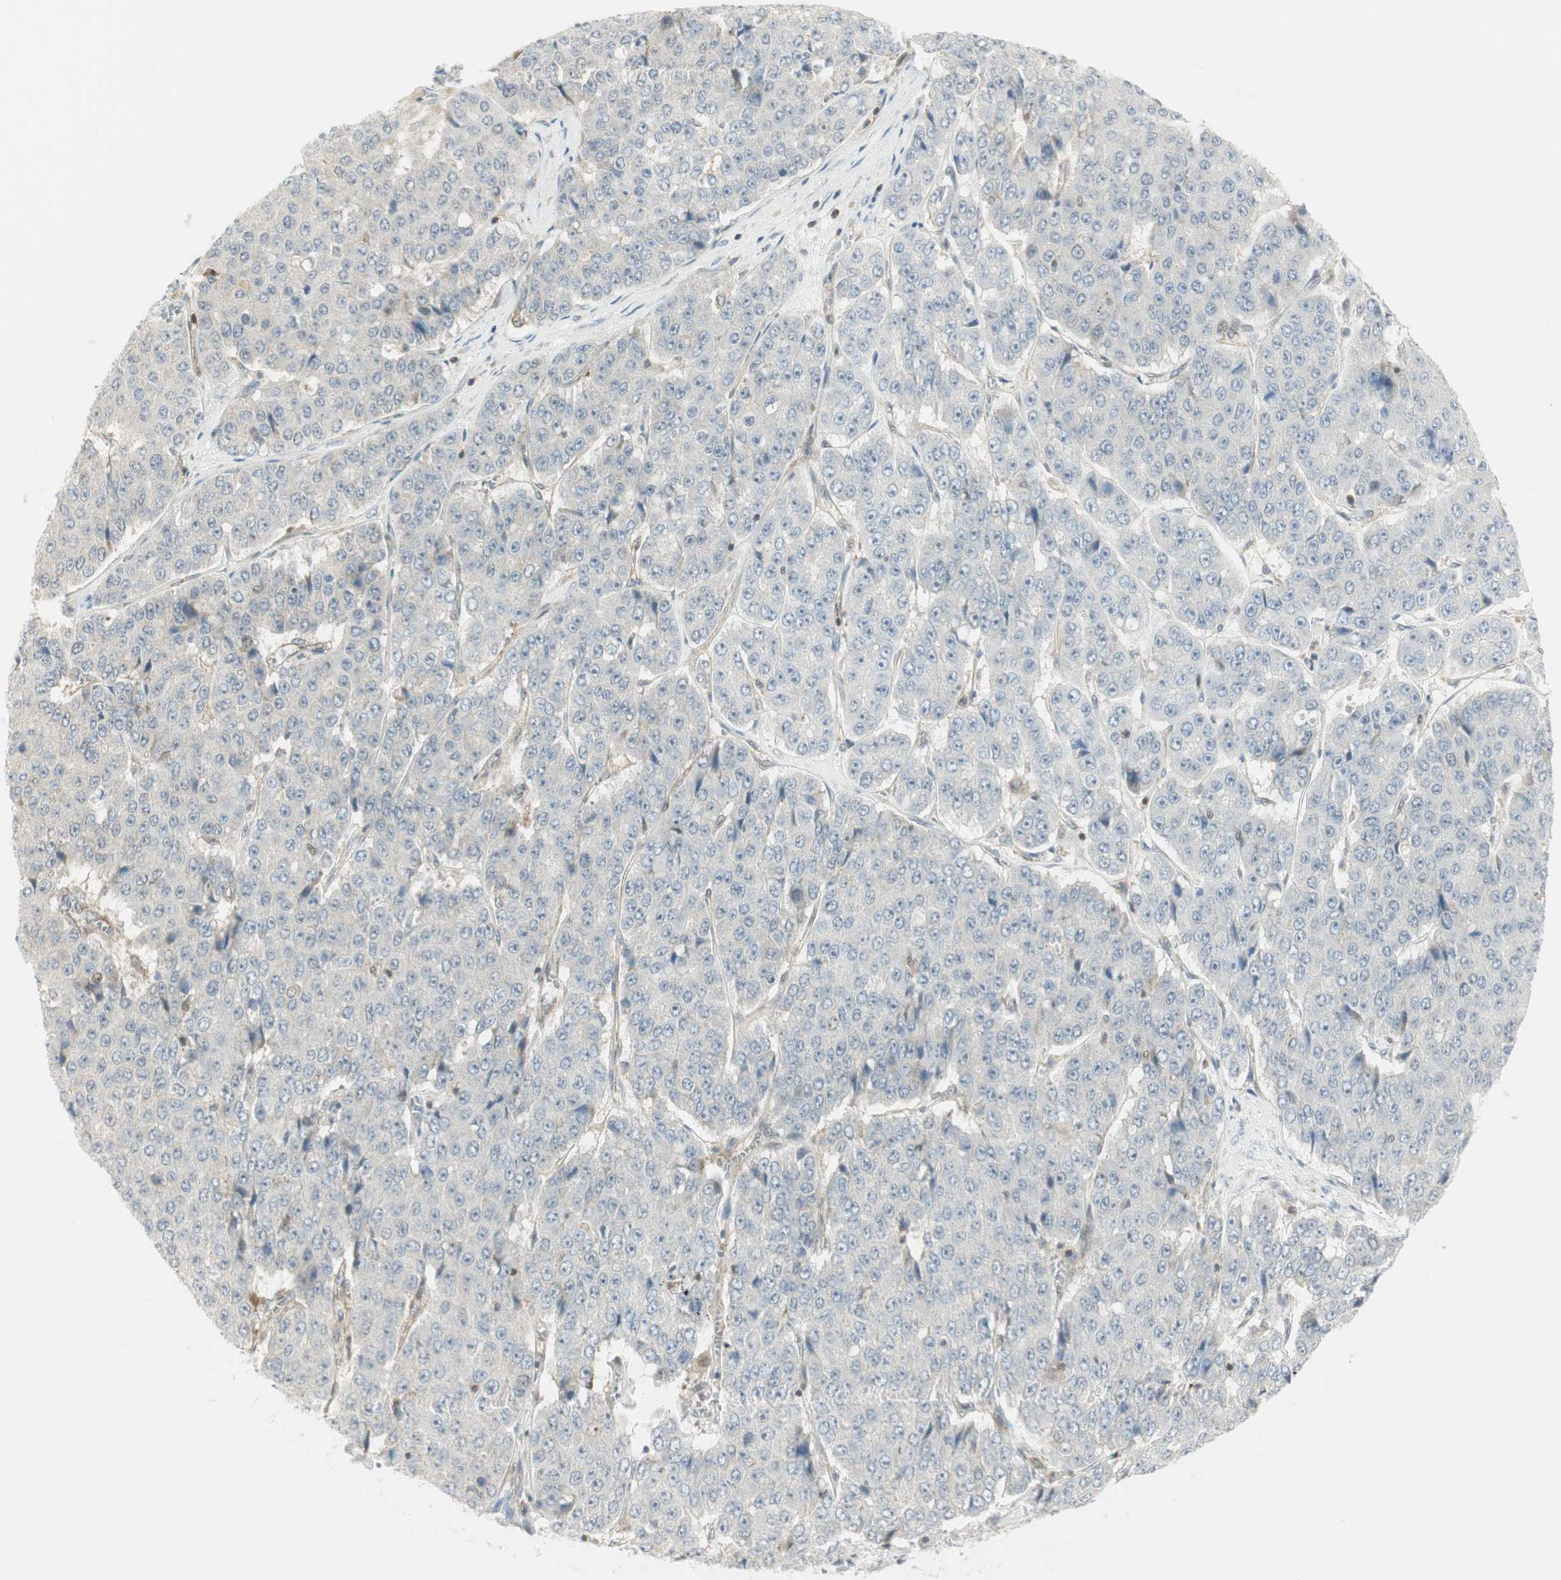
{"staining": {"intensity": "negative", "quantity": "none", "location": "none"}, "tissue": "pancreatic cancer", "cell_type": "Tumor cells", "image_type": "cancer", "snomed": [{"axis": "morphology", "description": "Adenocarcinoma, NOS"}, {"axis": "topography", "description": "Pancreas"}], "caption": "This is an immunohistochemistry (IHC) micrograph of human pancreatic adenocarcinoma. There is no expression in tumor cells.", "gene": "PPP1CA", "patient": {"sex": "male", "age": 50}}